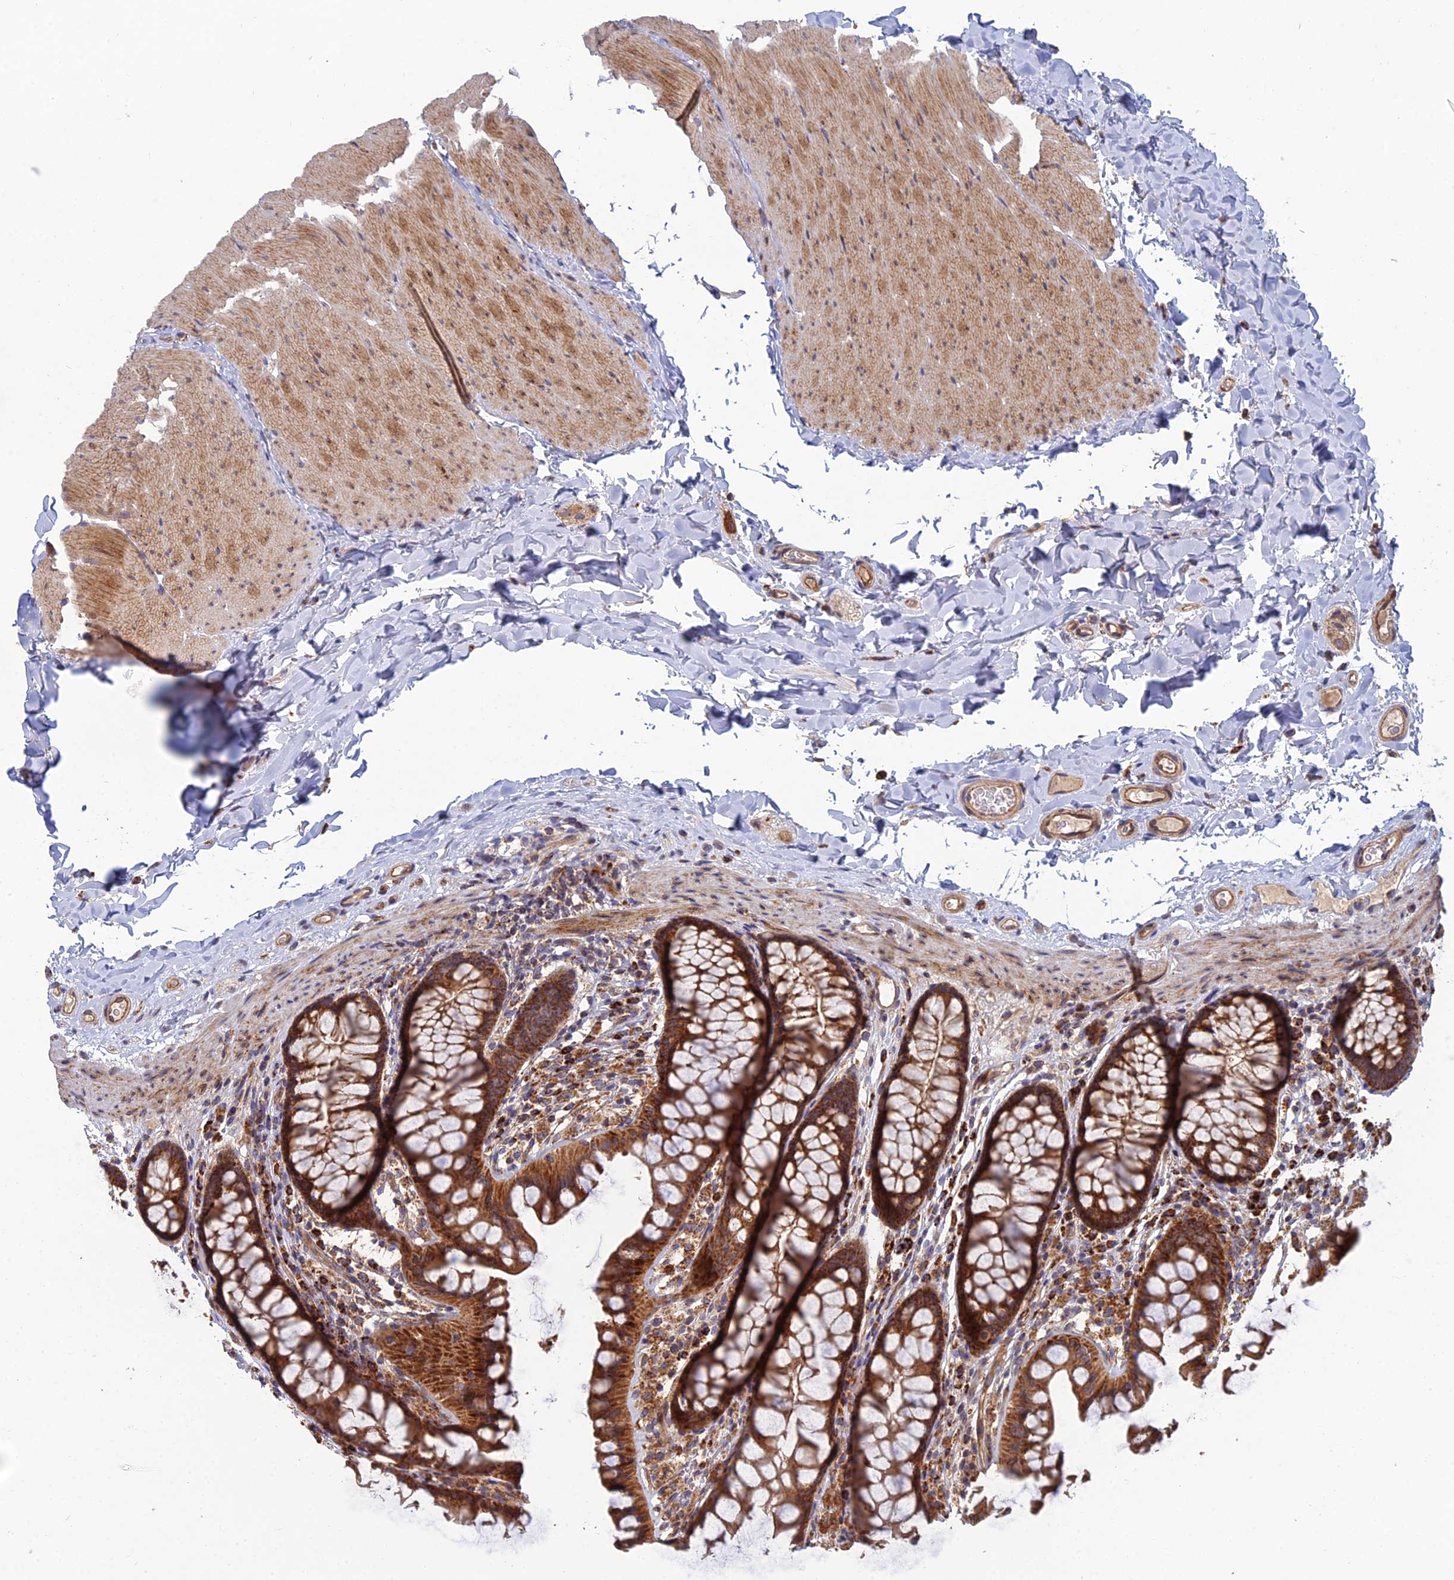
{"staining": {"intensity": "moderate", "quantity": ">75%", "location": "cytoplasmic/membranous"}, "tissue": "colon", "cell_type": "Endothelial cells", "image_type": "normal", "snomed": [{"axis": "morphology", "description": "Normal tissue, NOS"}, {"axis": "topography", "description": "Colon"}], "caption": "Moderate cytoplasmic/membranous staining for a protein is appreciated in about >75% of endothelial cells of unremarkable colon using immunohistochemistry.", "gene": "RIC8B", "patient": {"sex": "female", "age": 55}}